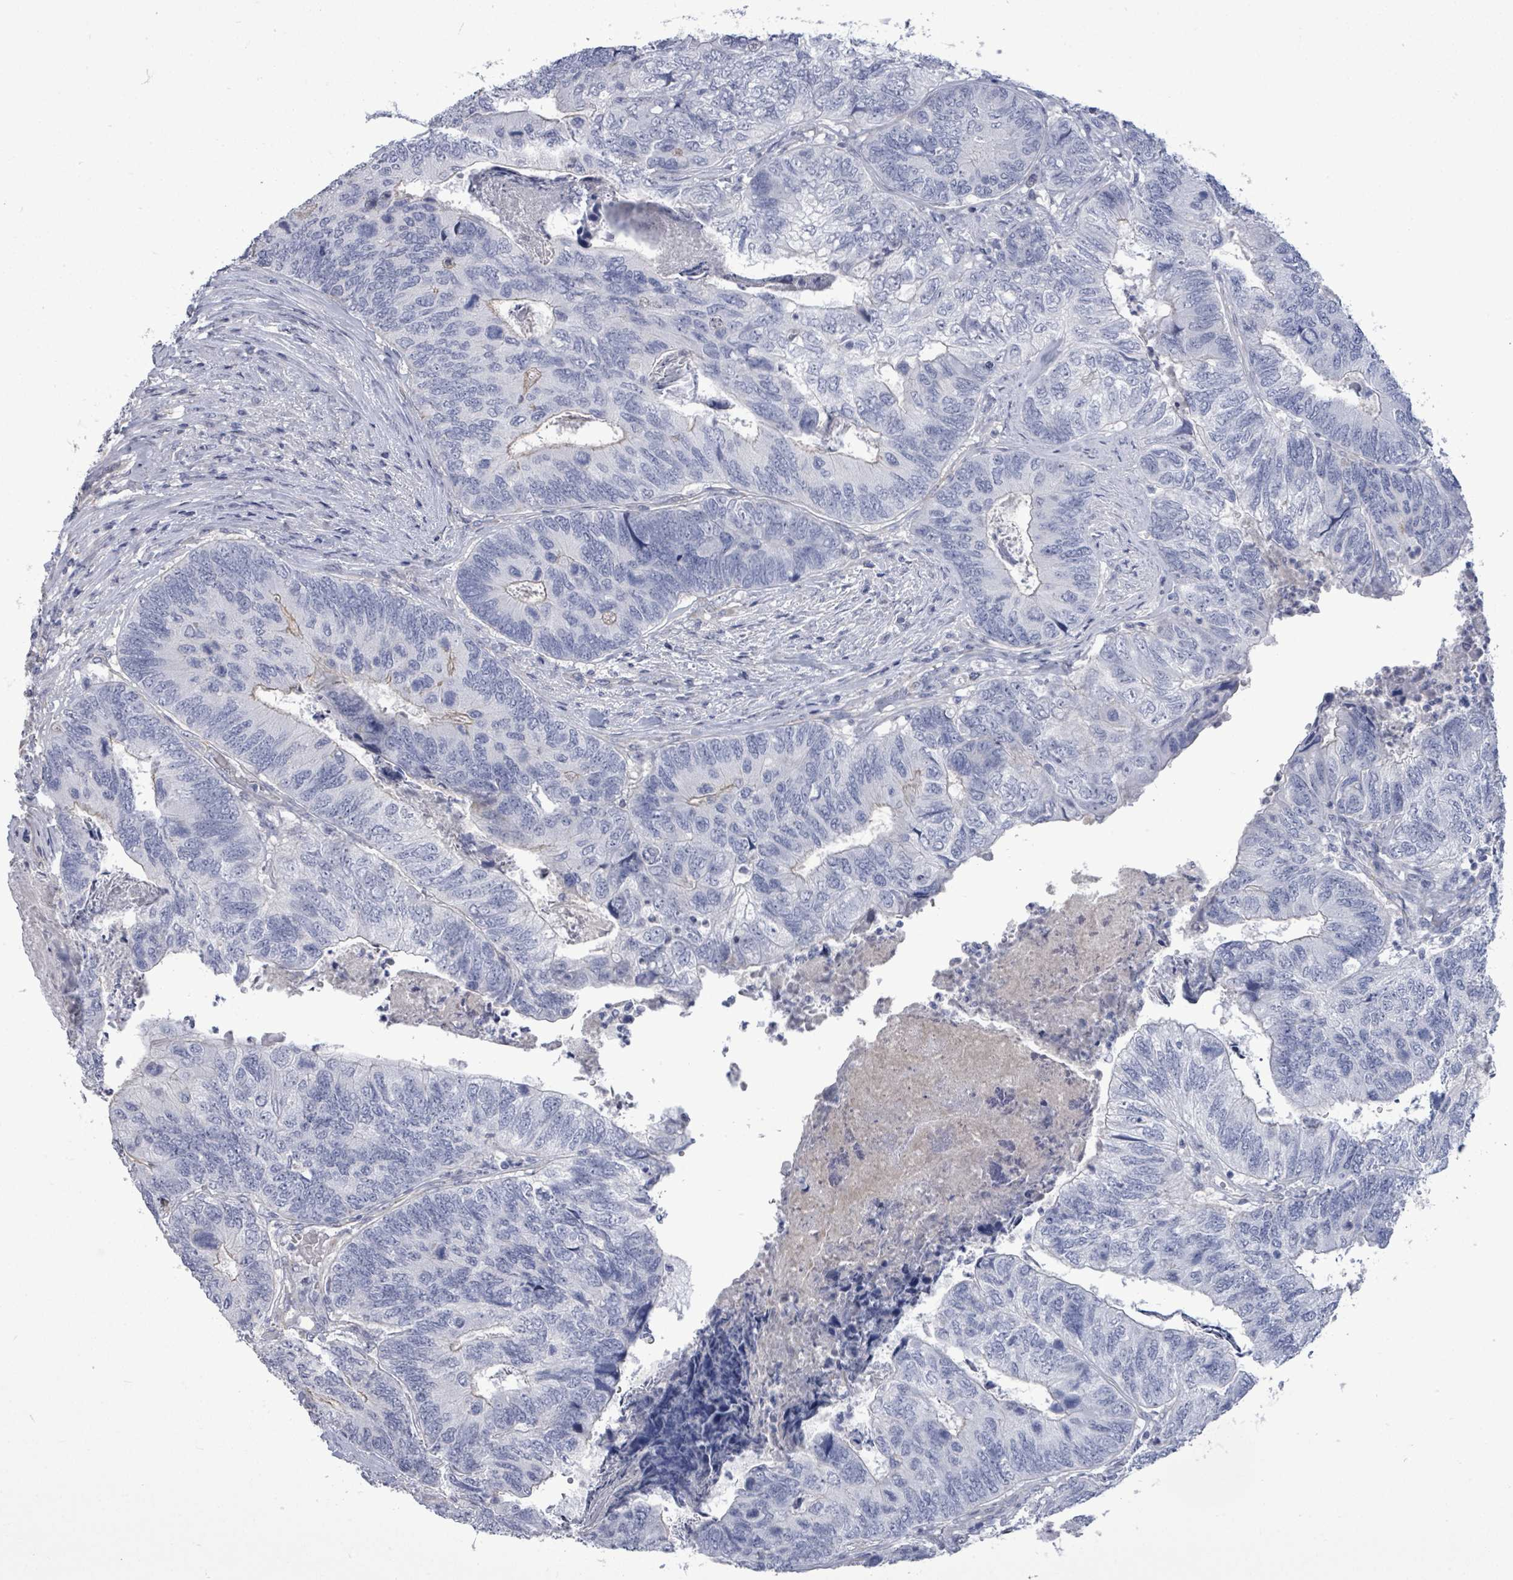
{"staining": {"intensity": "negative", "quantity": "none", "location": "none"}, "tissue": "colorectal cancer", "cell_type": "Tumor cells", "image_type": "cancer", "snomed": [{"axis": "morphology", "description": "Adenocarcinoma, NOS"}, {"axis": "topography", "description": "Colon"}], "caption": "Immunohistochemical staining of human colorectal adenocarcinoma demonstrates no significant staining in tumor cells. (DAB (3,3'-diaminobenzidine) IHC, high magnification).", "gene": "CT45A5", "patient": {"sex": "female", "age": 67}}